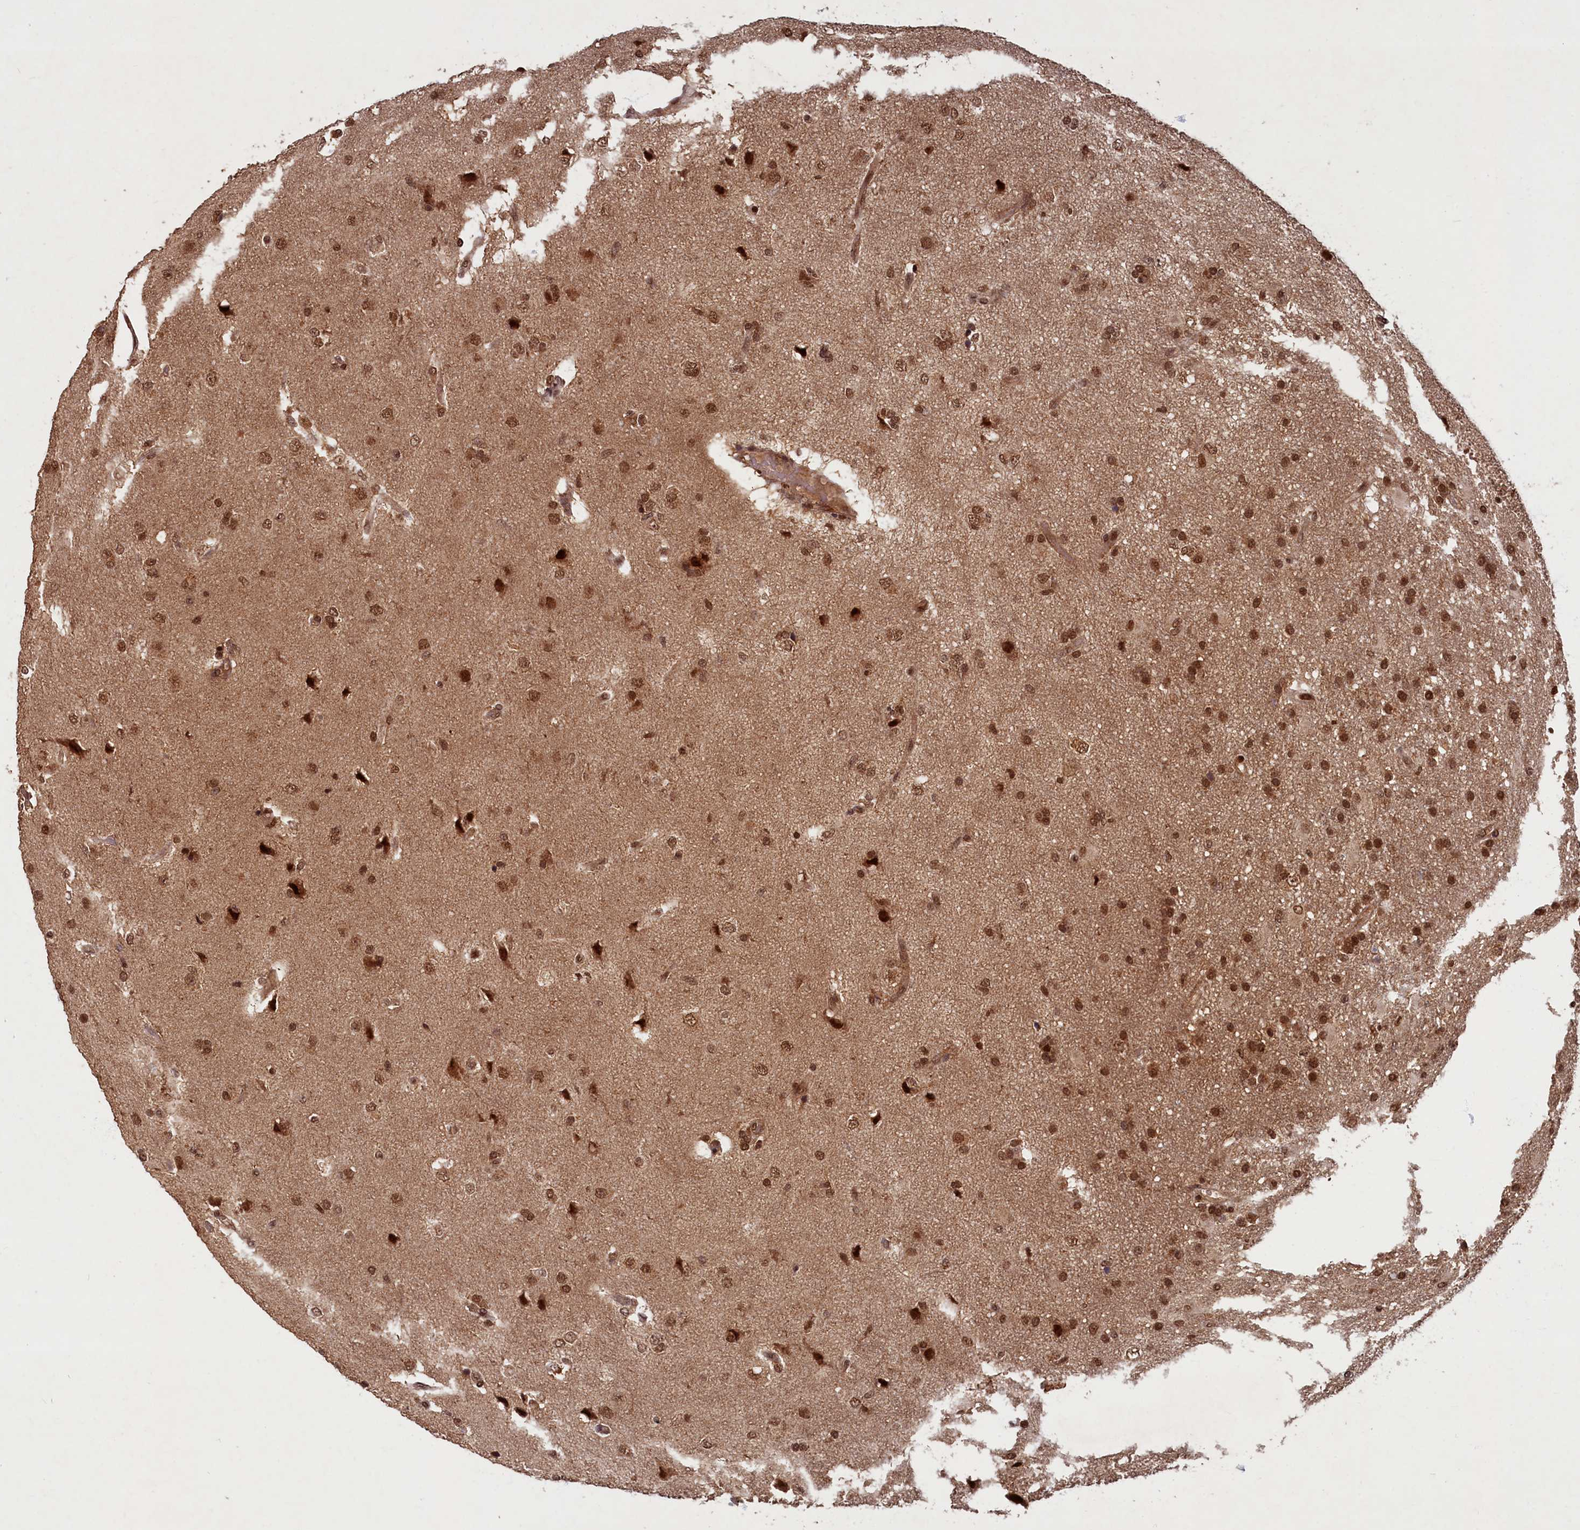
{"staining": {"intensity": "strong", "quantity": ">75%", "location": "cytoplasmic/membranous,nuclear"}, "tissue": "glioma", "cell_type": "Tumor cells", "image_type": "cancer", "snomed": [{"axis": "morphology", "description": "Glioma, malignant, High grade"}, {"axis": "topography", "description": "Brain"}], "caption": "Glioma stained with a protein marker exhibits strong staining in tumor cells.", "gene": "BRCA1", "patient": {"sex": "male", "age": 77}}